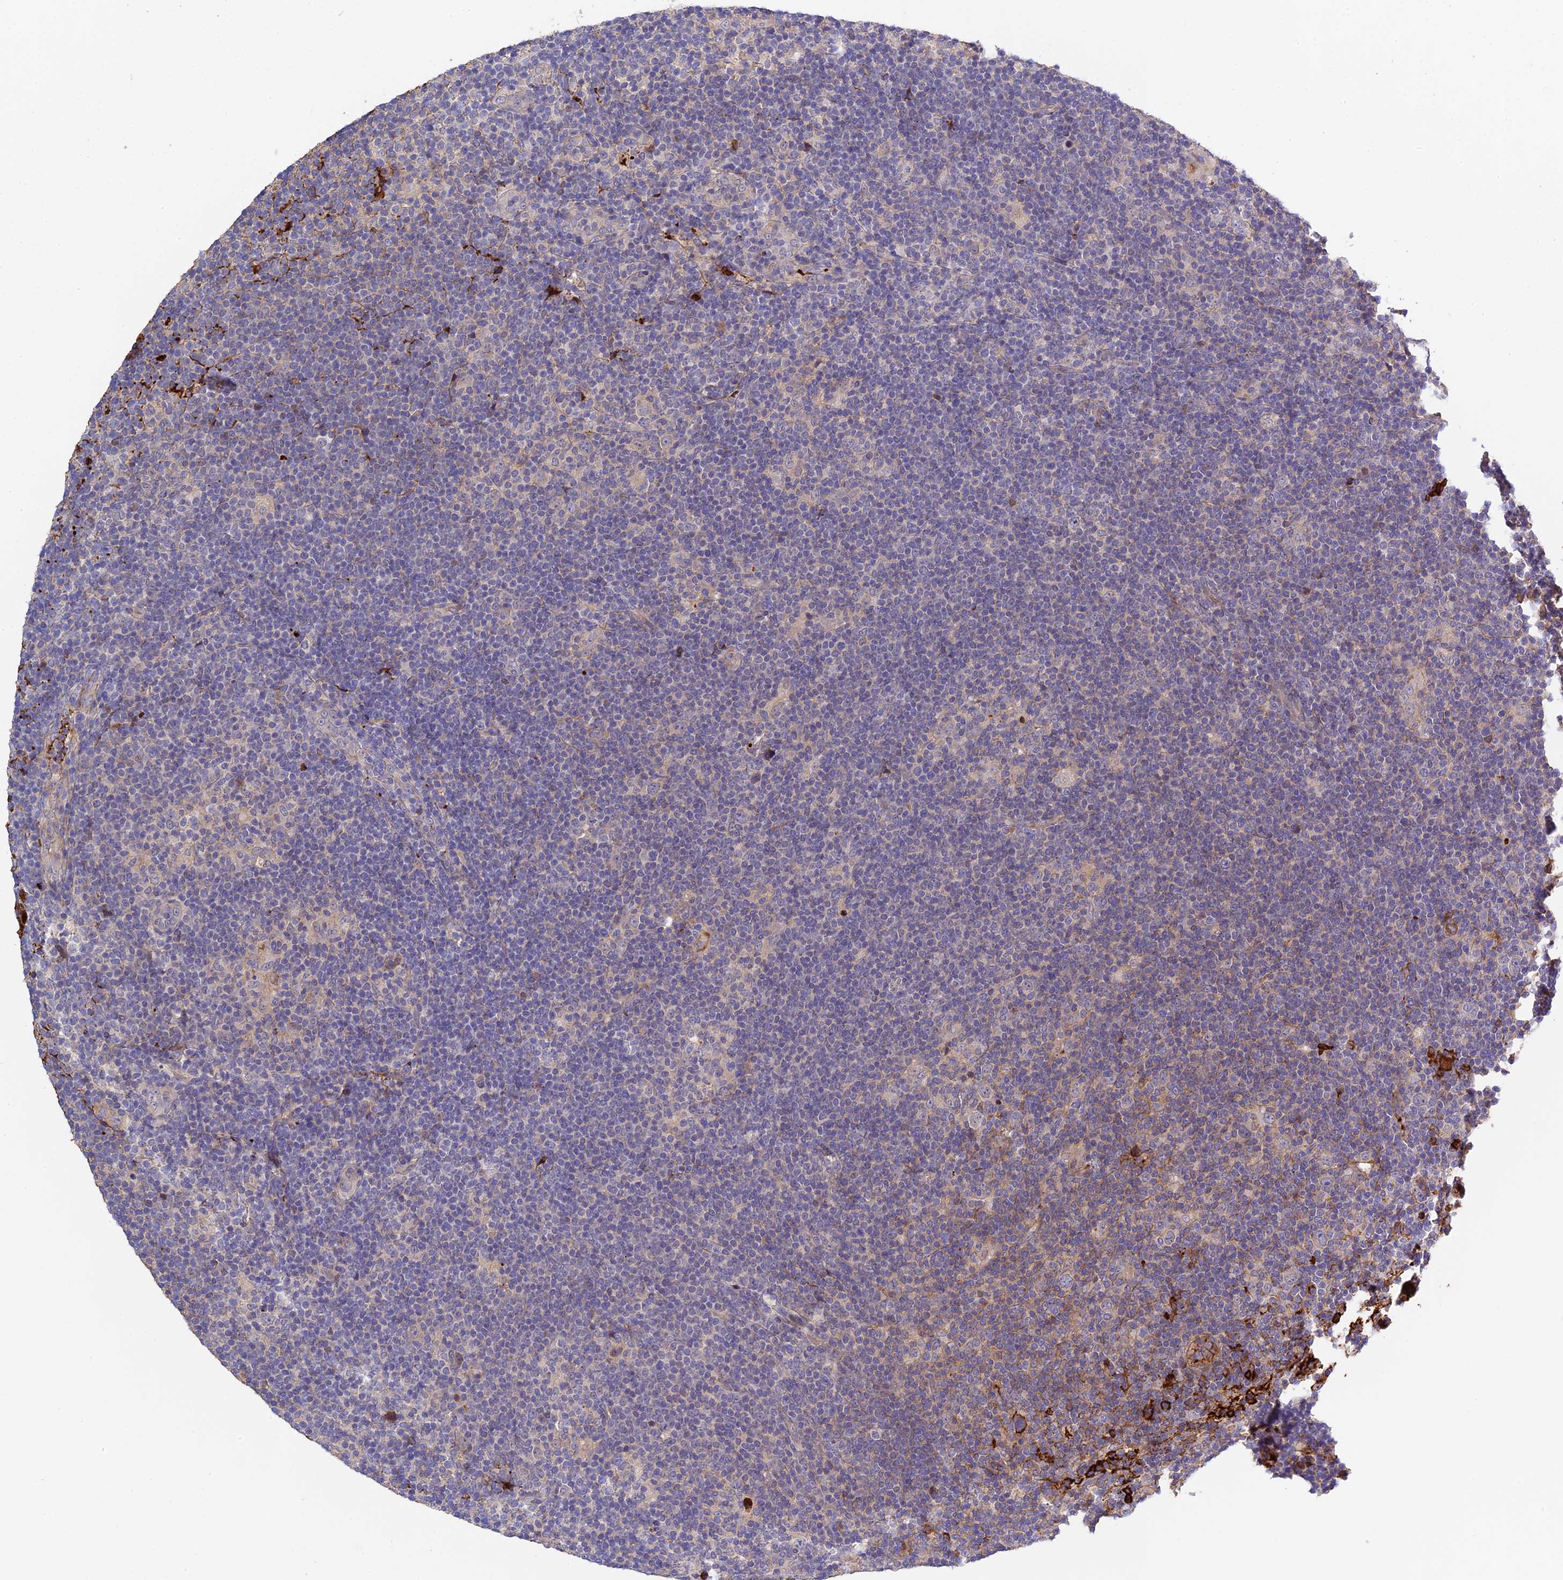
{"staining": {"intensity": "moderate", "quantity": "<25%", "location": "cytoplasmic/membranous"}, "tissue": "lymphoma", "cell_type": "Tumor cells", "image_type": "cancer", "snomed": [{"axis": "morphology", "description": "Hodgkin's disease, NOS"}, {"axis": "topography", "description": "Lymph node"}], "caption": "Brown immunohistochemical staining in human Hodgkin's disease exhibits moderate cytoplasmic/membranous expression in about <25% of tumor cells.", "gene": "PZP", "patient": {"sex": "female", "age": 57}}